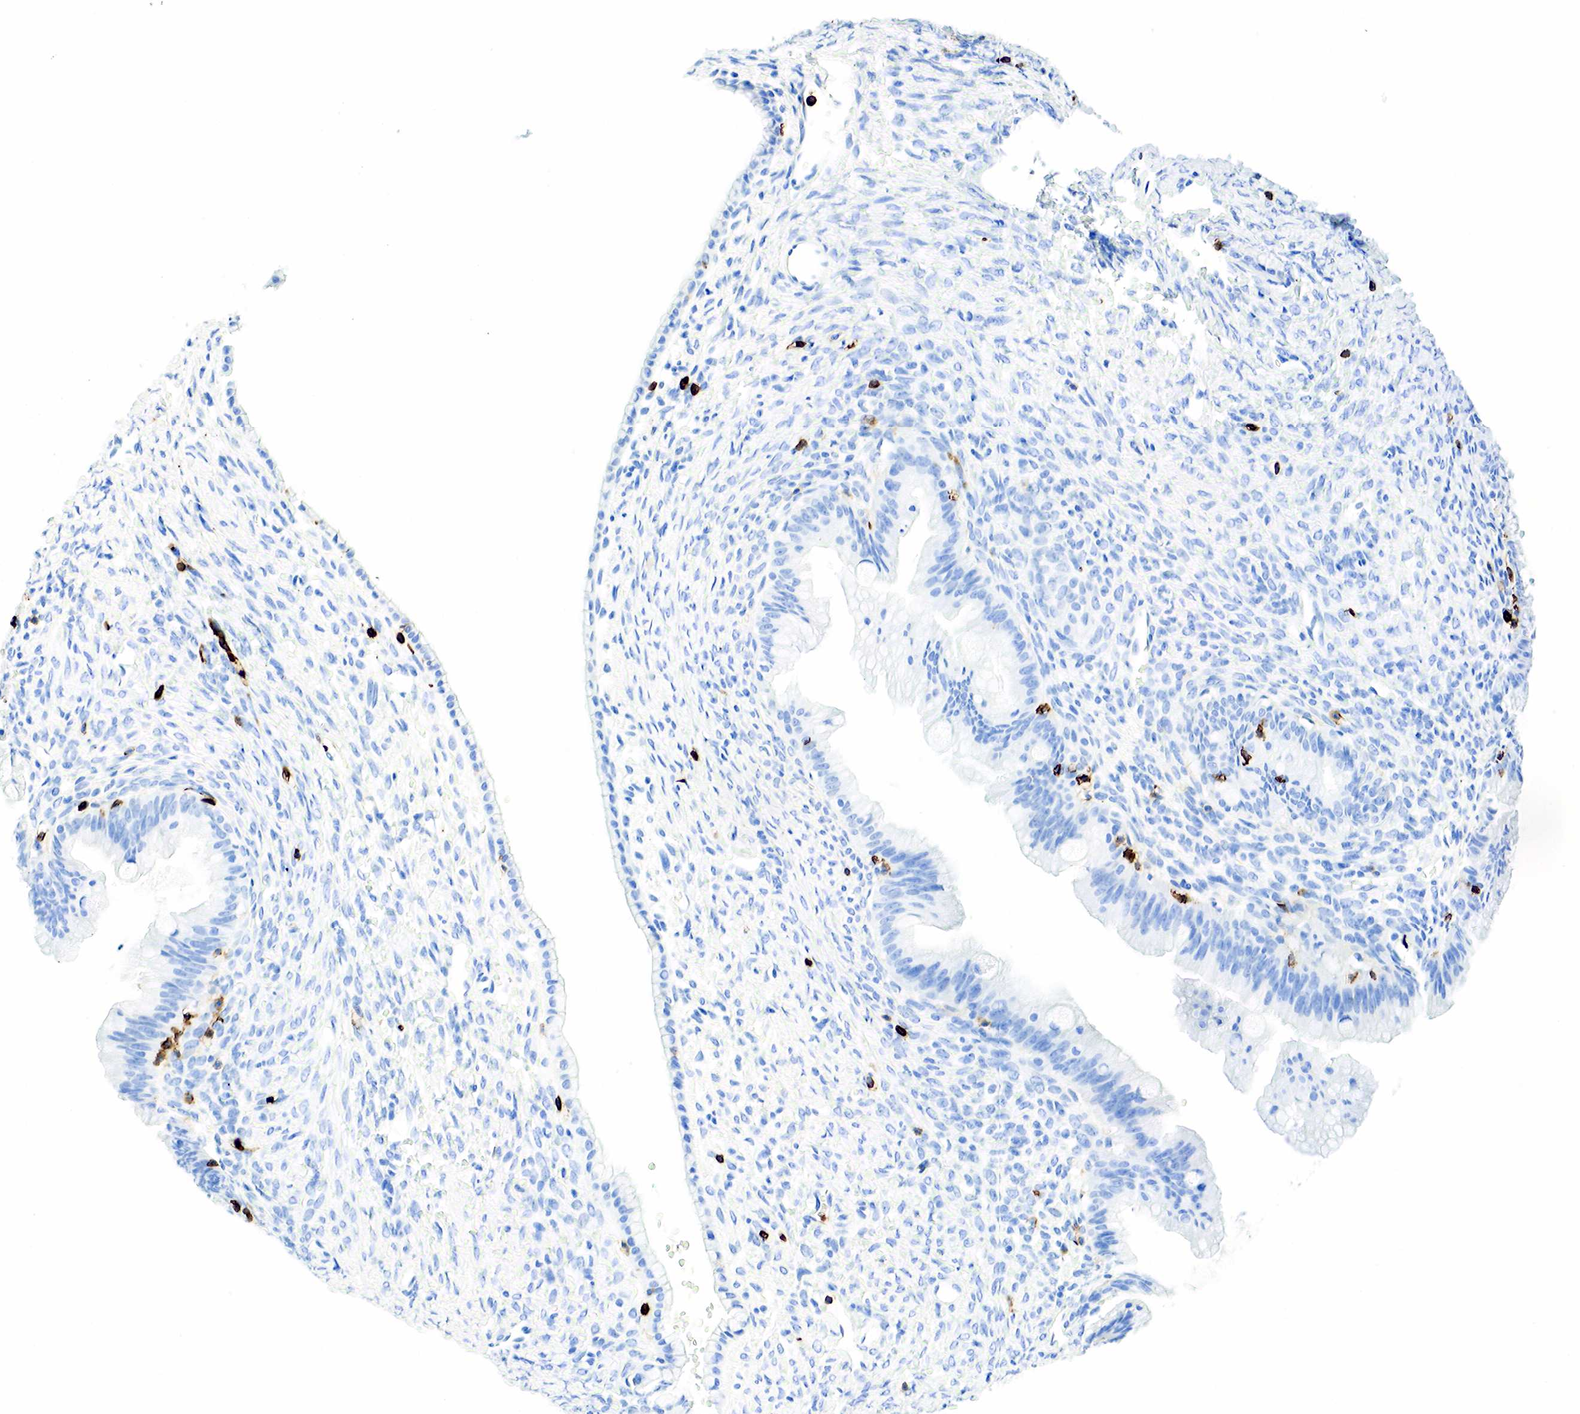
{"staining": {"intensity": "negative", "quantity": "none", "location": "none"}, "tissue": "ovarian cancer", "cell_type": "Tumor cells", "image_type": "cancer", "snomed": [{"axis": "morphology", "description": "Cystadenocarcinoma, mucinous, NOS"}, {"axis": "topography", "description": "Ovary"}], "caption": "The photomicrograph displays no staining of tumor cells in ovarian cancer. (DAB immunohistochemistry with hematoxylin counter stain).", "gene": "PTPRC", "patient": {"sex": "female", "age": 25}}